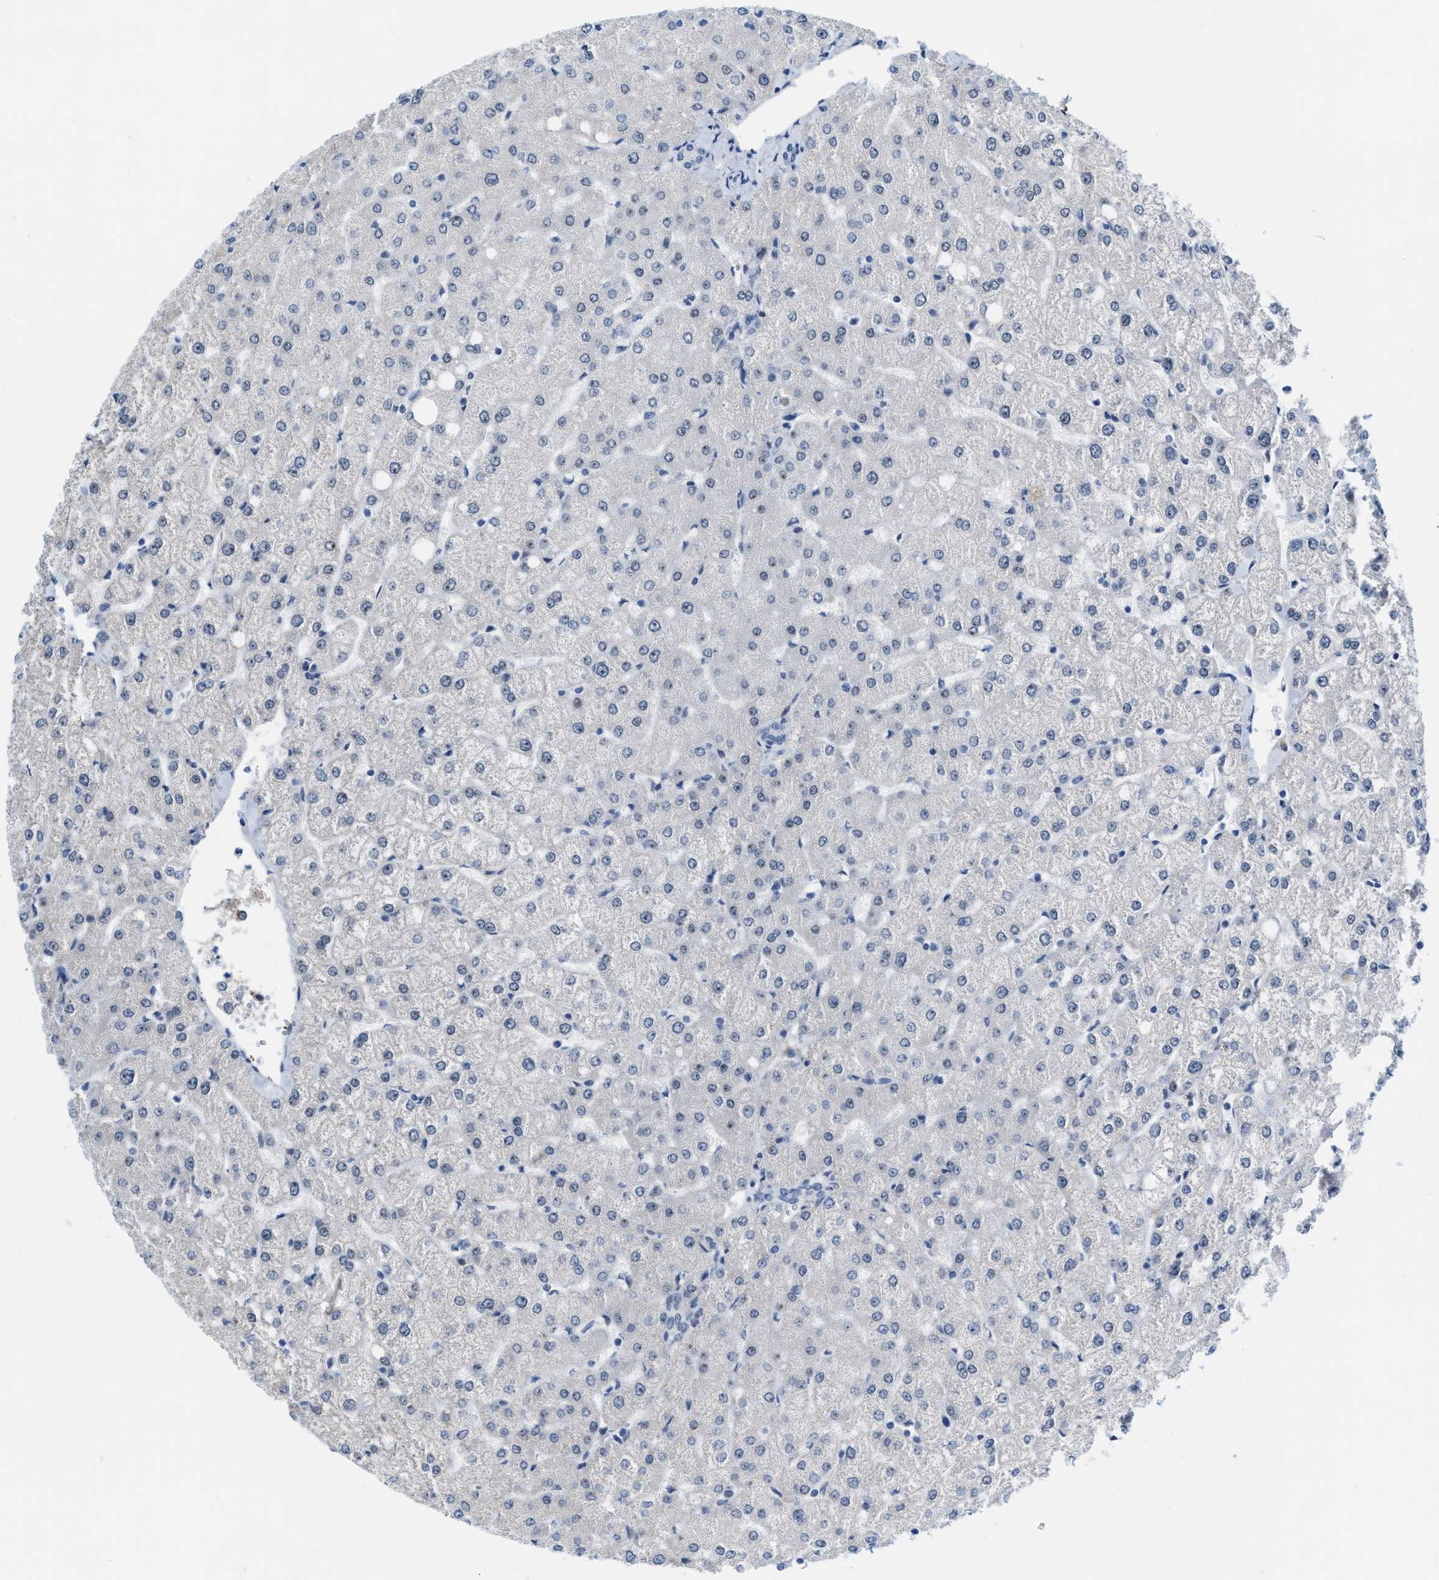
{"staining": {"intensity": "negative", "quantity": "none", "location": "none"}, "tissue": "liver", "cell_type": "Cholangiocytes", "image_type": "normal", "snomed": [{"axis": "morphology", "description": "Normal tissue, NOS"}, {"axis": "topography", "description": "Liver"}], "caption": "This is an immunohistochemistry image of normal liver. There is no positivity in cholangiocytes.", "gene": "PHRF1", "patient": {"sex": "female", "age": 54}}